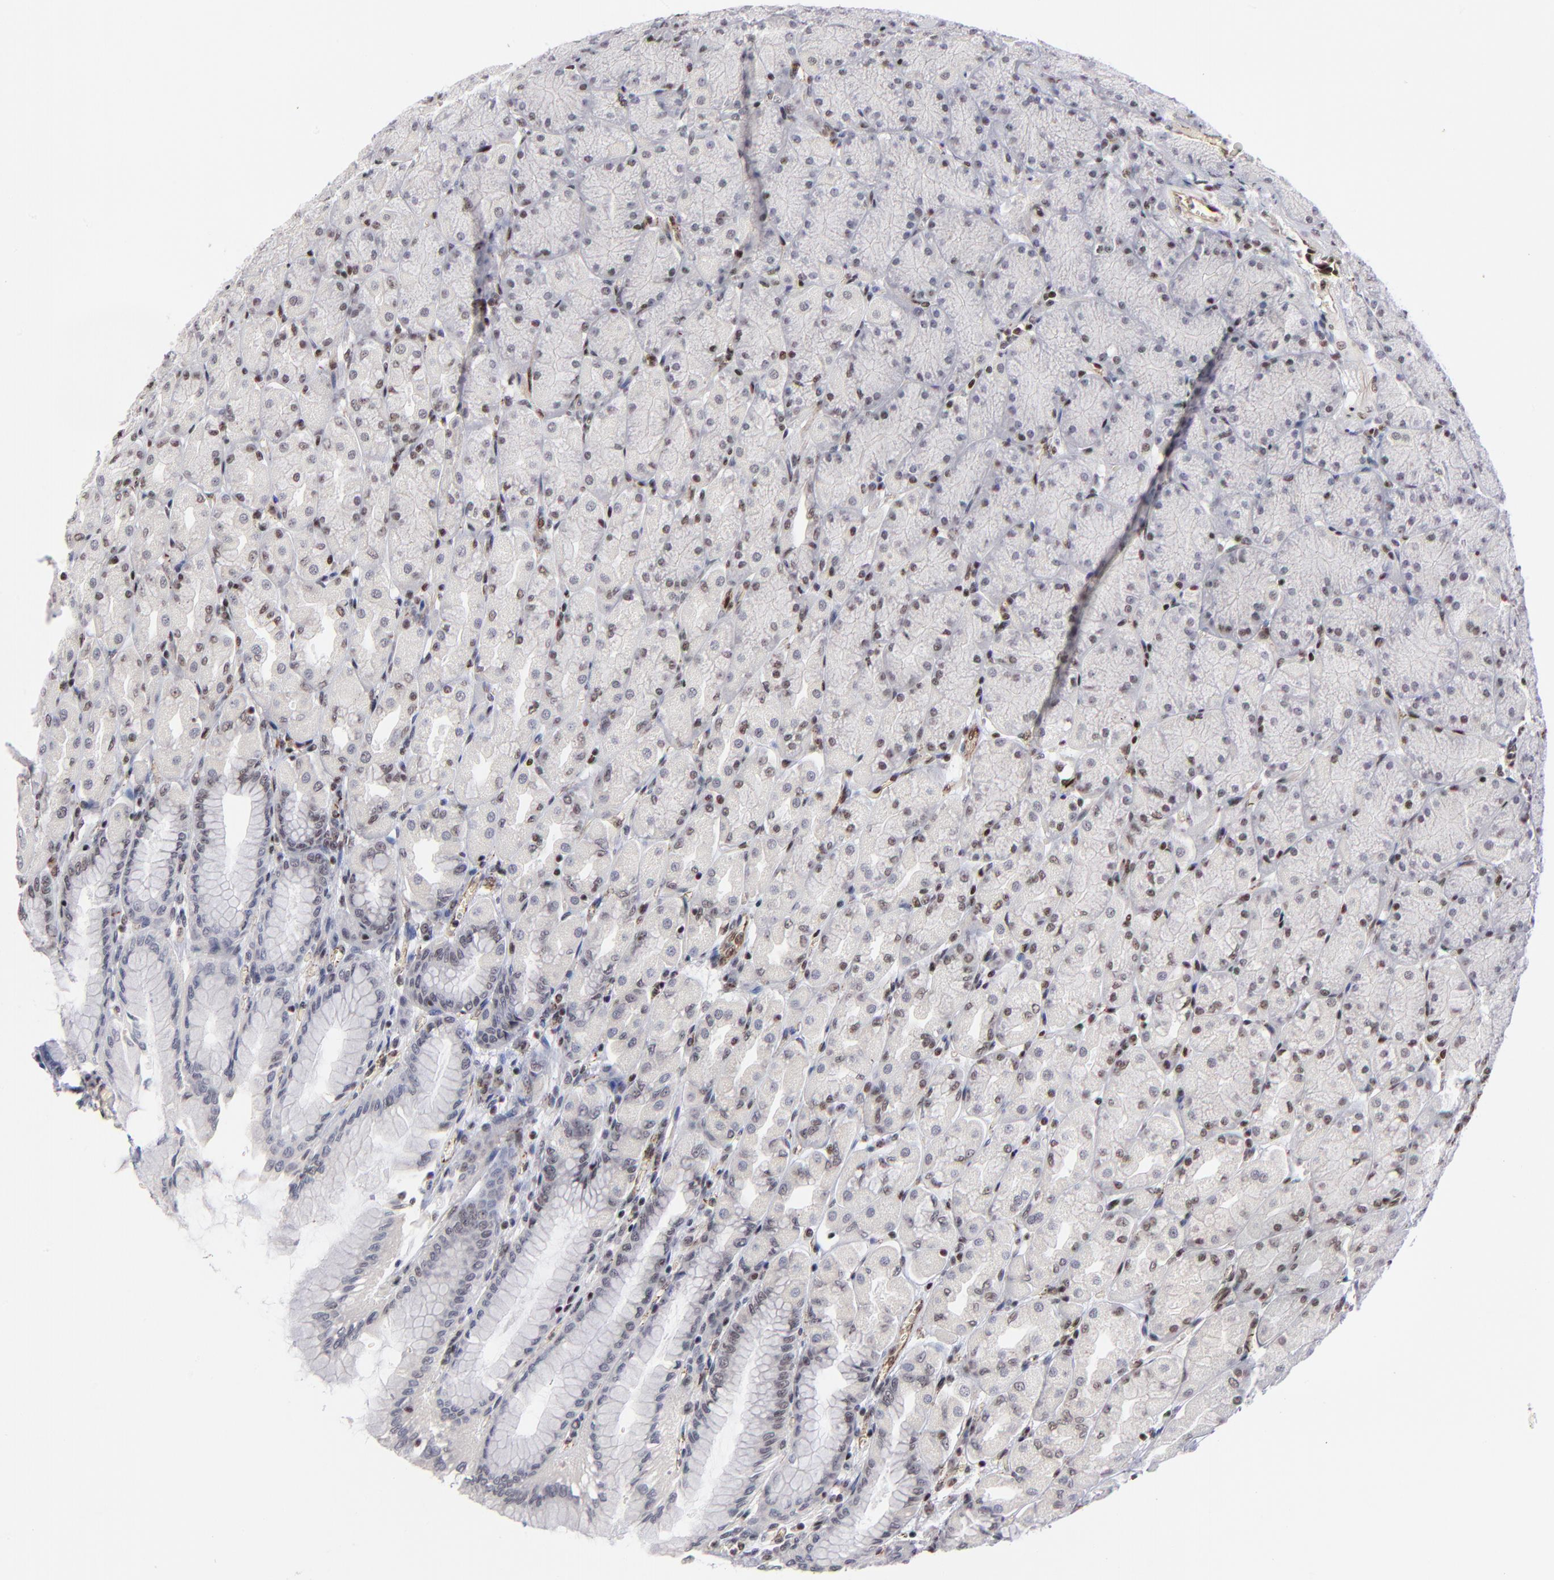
{"staining": {"intensity": "weak", "quantity": "25%-75%", "location": "nuclear"}, "tissue": "stomach", "cell_type": "Glandular cells", "image_type": "normal", "snomed": [{"axis": "morphology", "description": "Normal tissue, NOS"}, {"axis": "topography", "description": "Stomach, upper"}], "caption": "The micrograph shows staining of benign stomach, revealing weak nuclear protein positivity (brown color) within glandular cells.", "gene": "GABPA", "patient": {"sex": "female", "age": 56}}